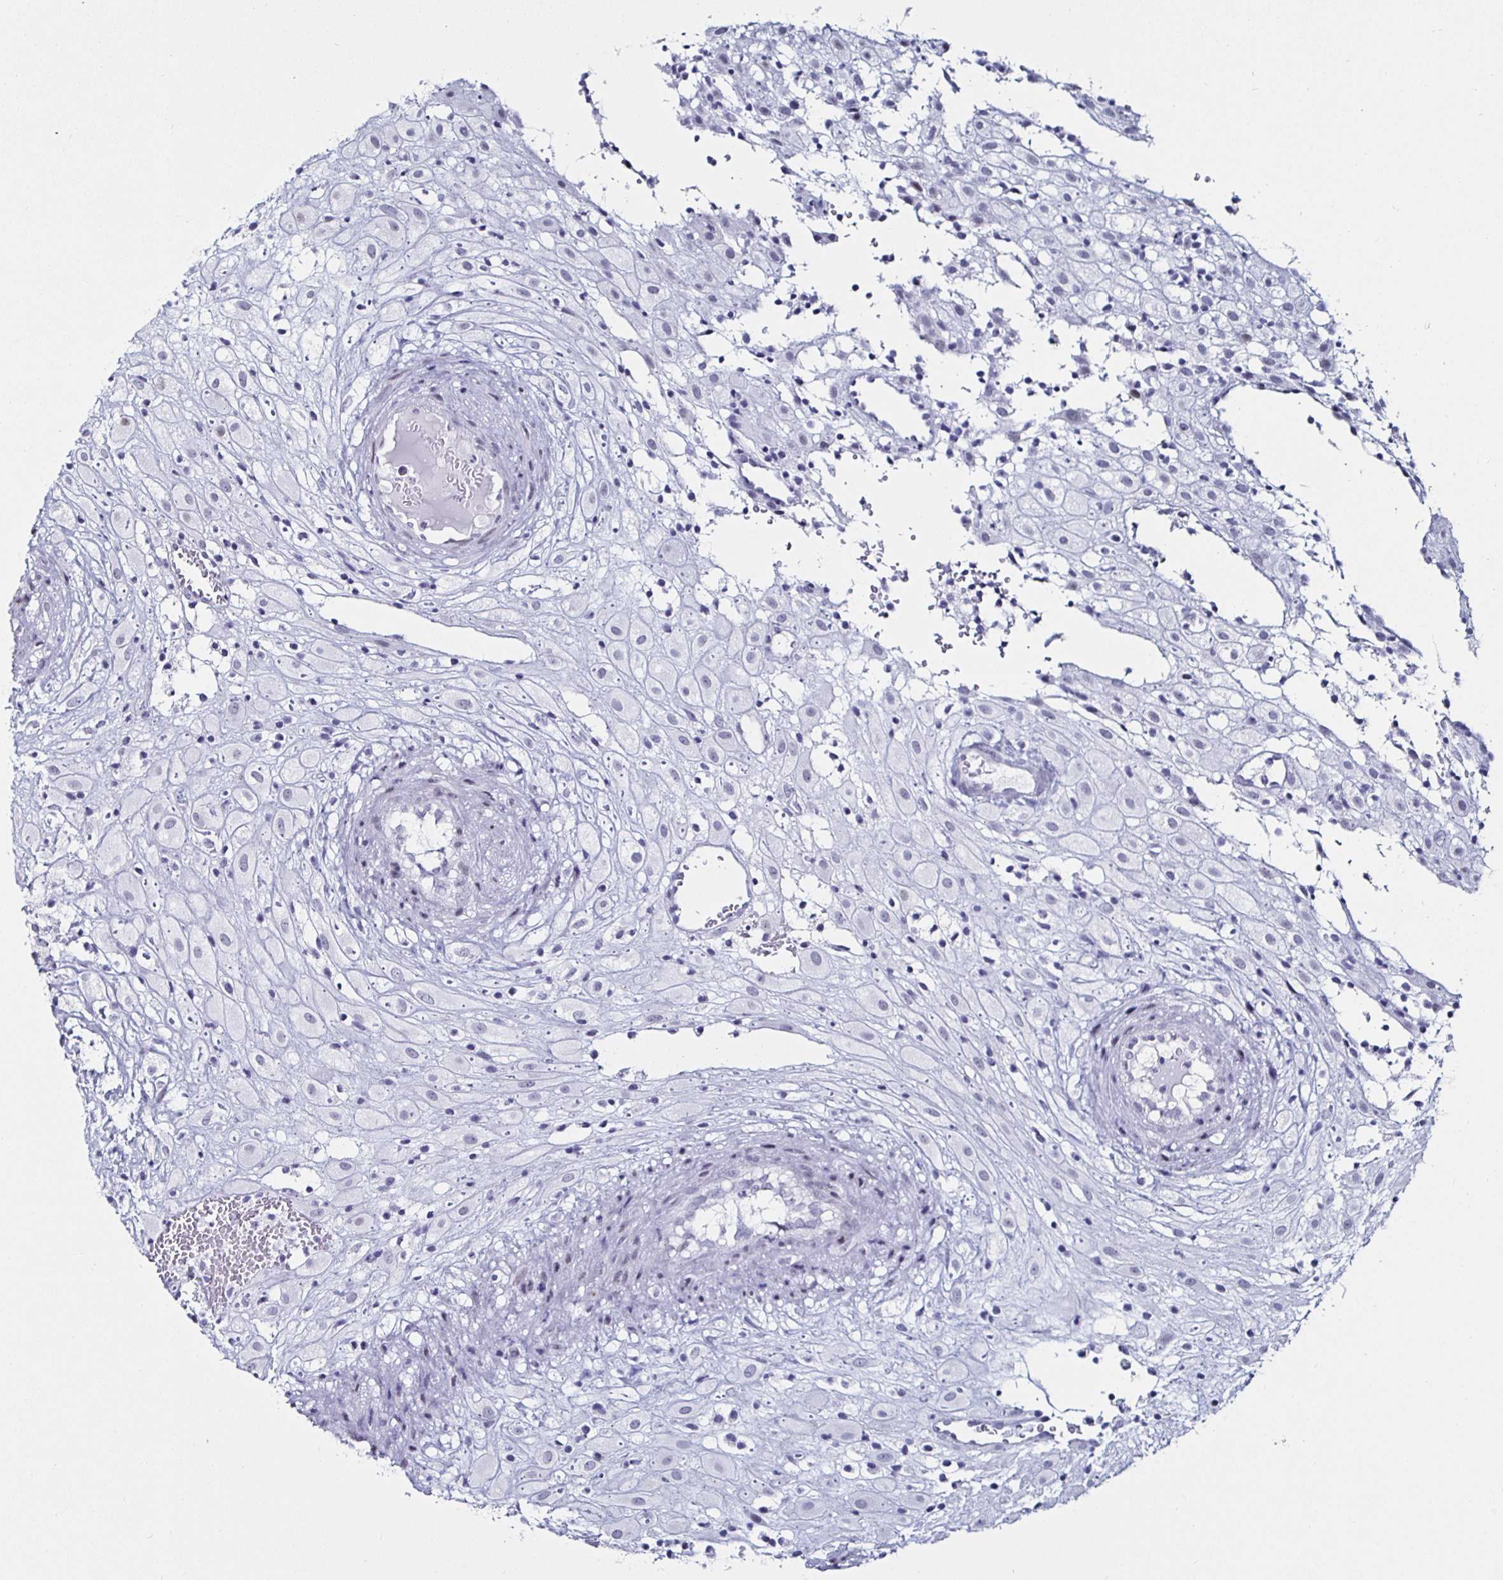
{"staining": {"intensity": "negative", "quantity": "none", "location": "none"}, "tissue": "placenta", "cell_type": "Decidual cells", "image_type": "normal", "snomed": [{"axis": "morphology", "description": "Normal tissue, NOS"}, {"axis": "topography", "description": "Placenta"}], "caption": "Decidual cells show no significant expression in unremarkable placenta.", "gene": "KRT4", "patient": {"sex": "female", "age": 24}}